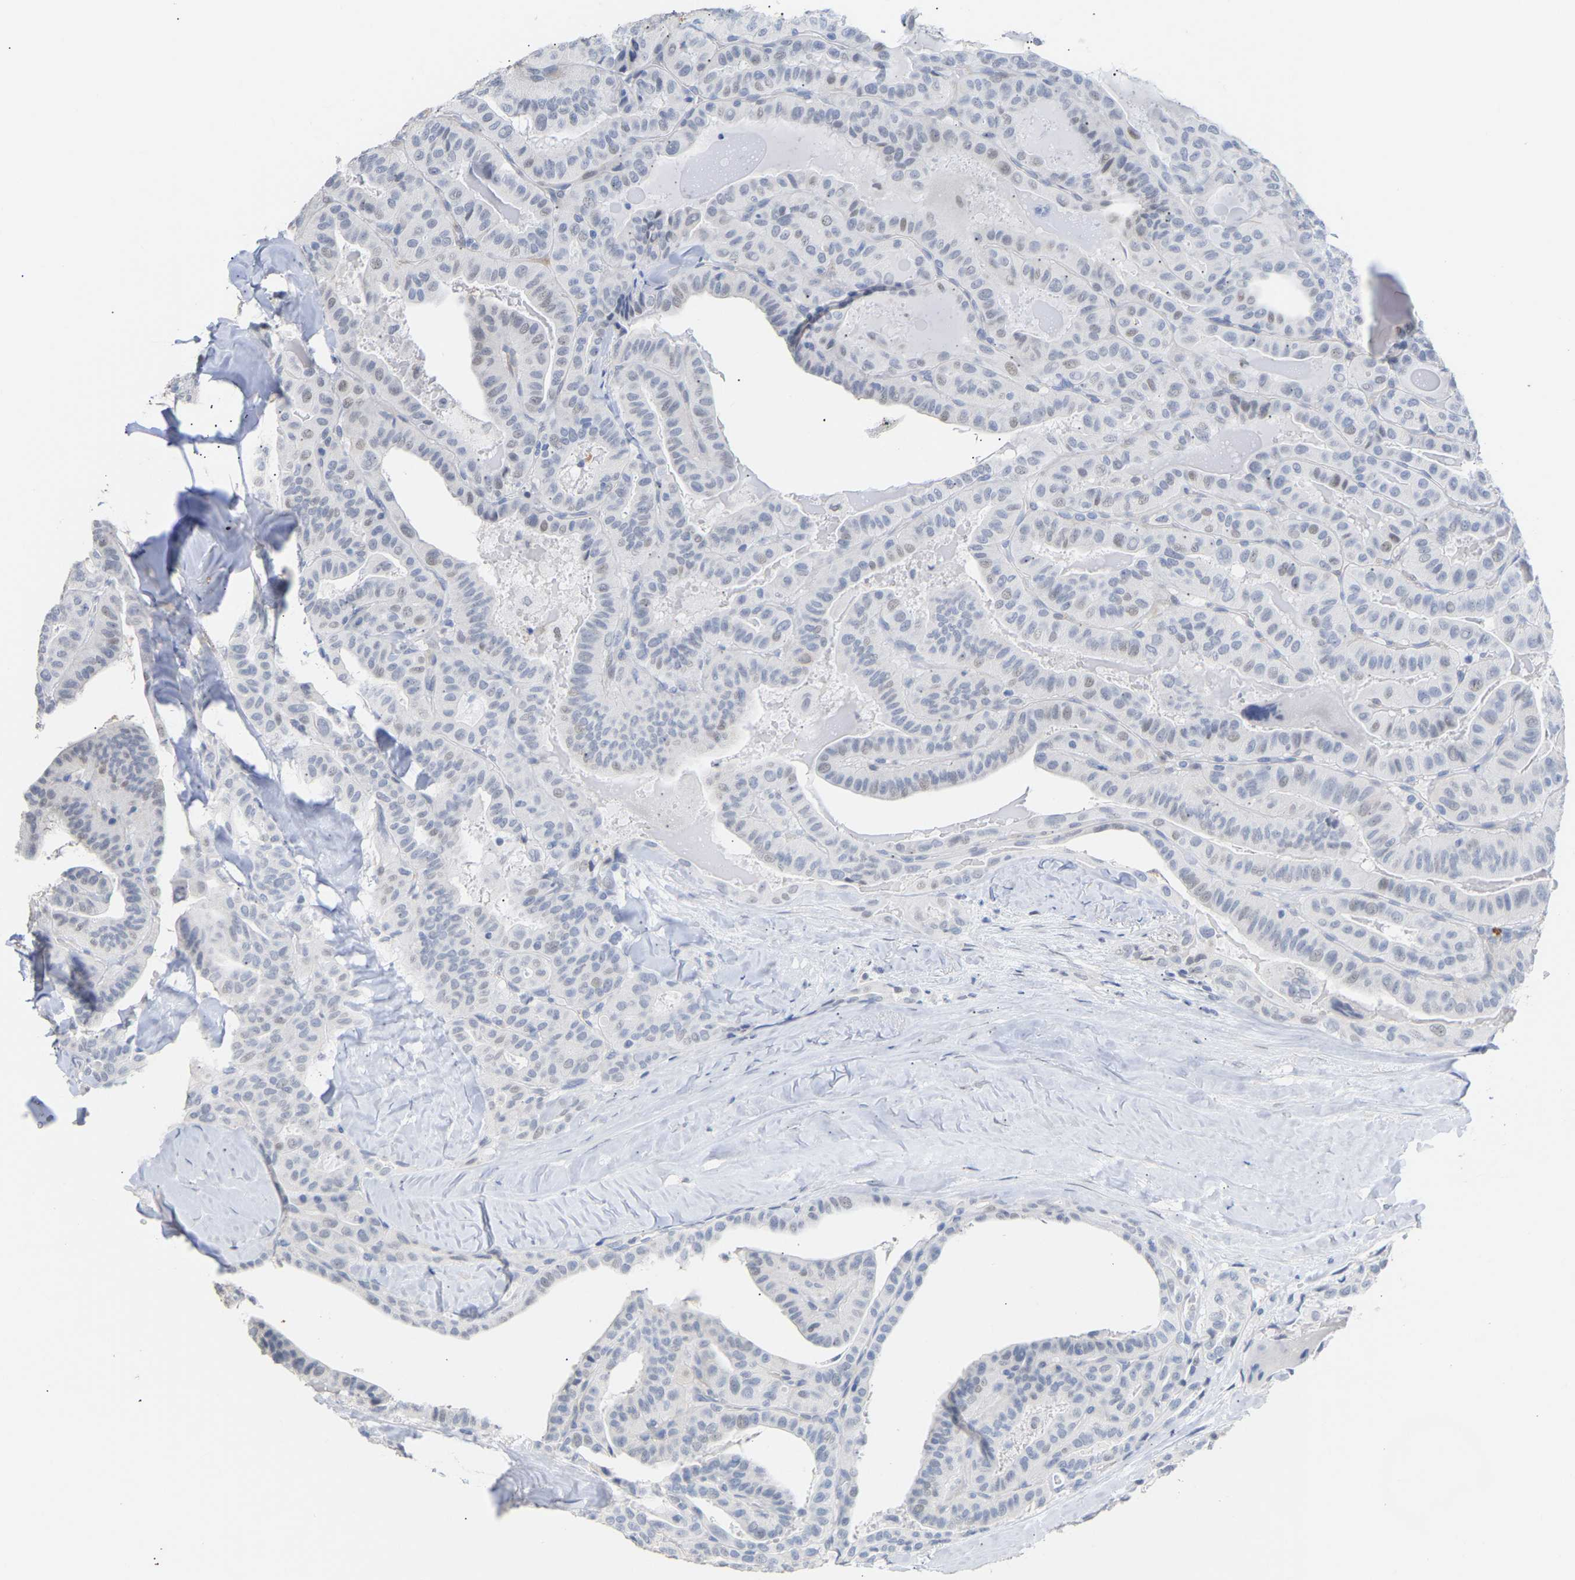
{"staining": {"intensity": "weak", "quantity": "<25%", "location": "nuclear"}, "tissue": "thyroid cancer", "cell_type": "Tumor cells", "image_type": "cancer", "snomed": [{"axis": "morphology", "description": "Papillary adenocarcinoma, NOS"}, {"axis": "topography", "description": "Thyroid gland"}], "caption": "The micrograph reveals no significant expression in tumor cells of papillary adenocarcinoma (thyroid).", "gene": "AMPH", "patient": {"sex": "male", "age": 77}}